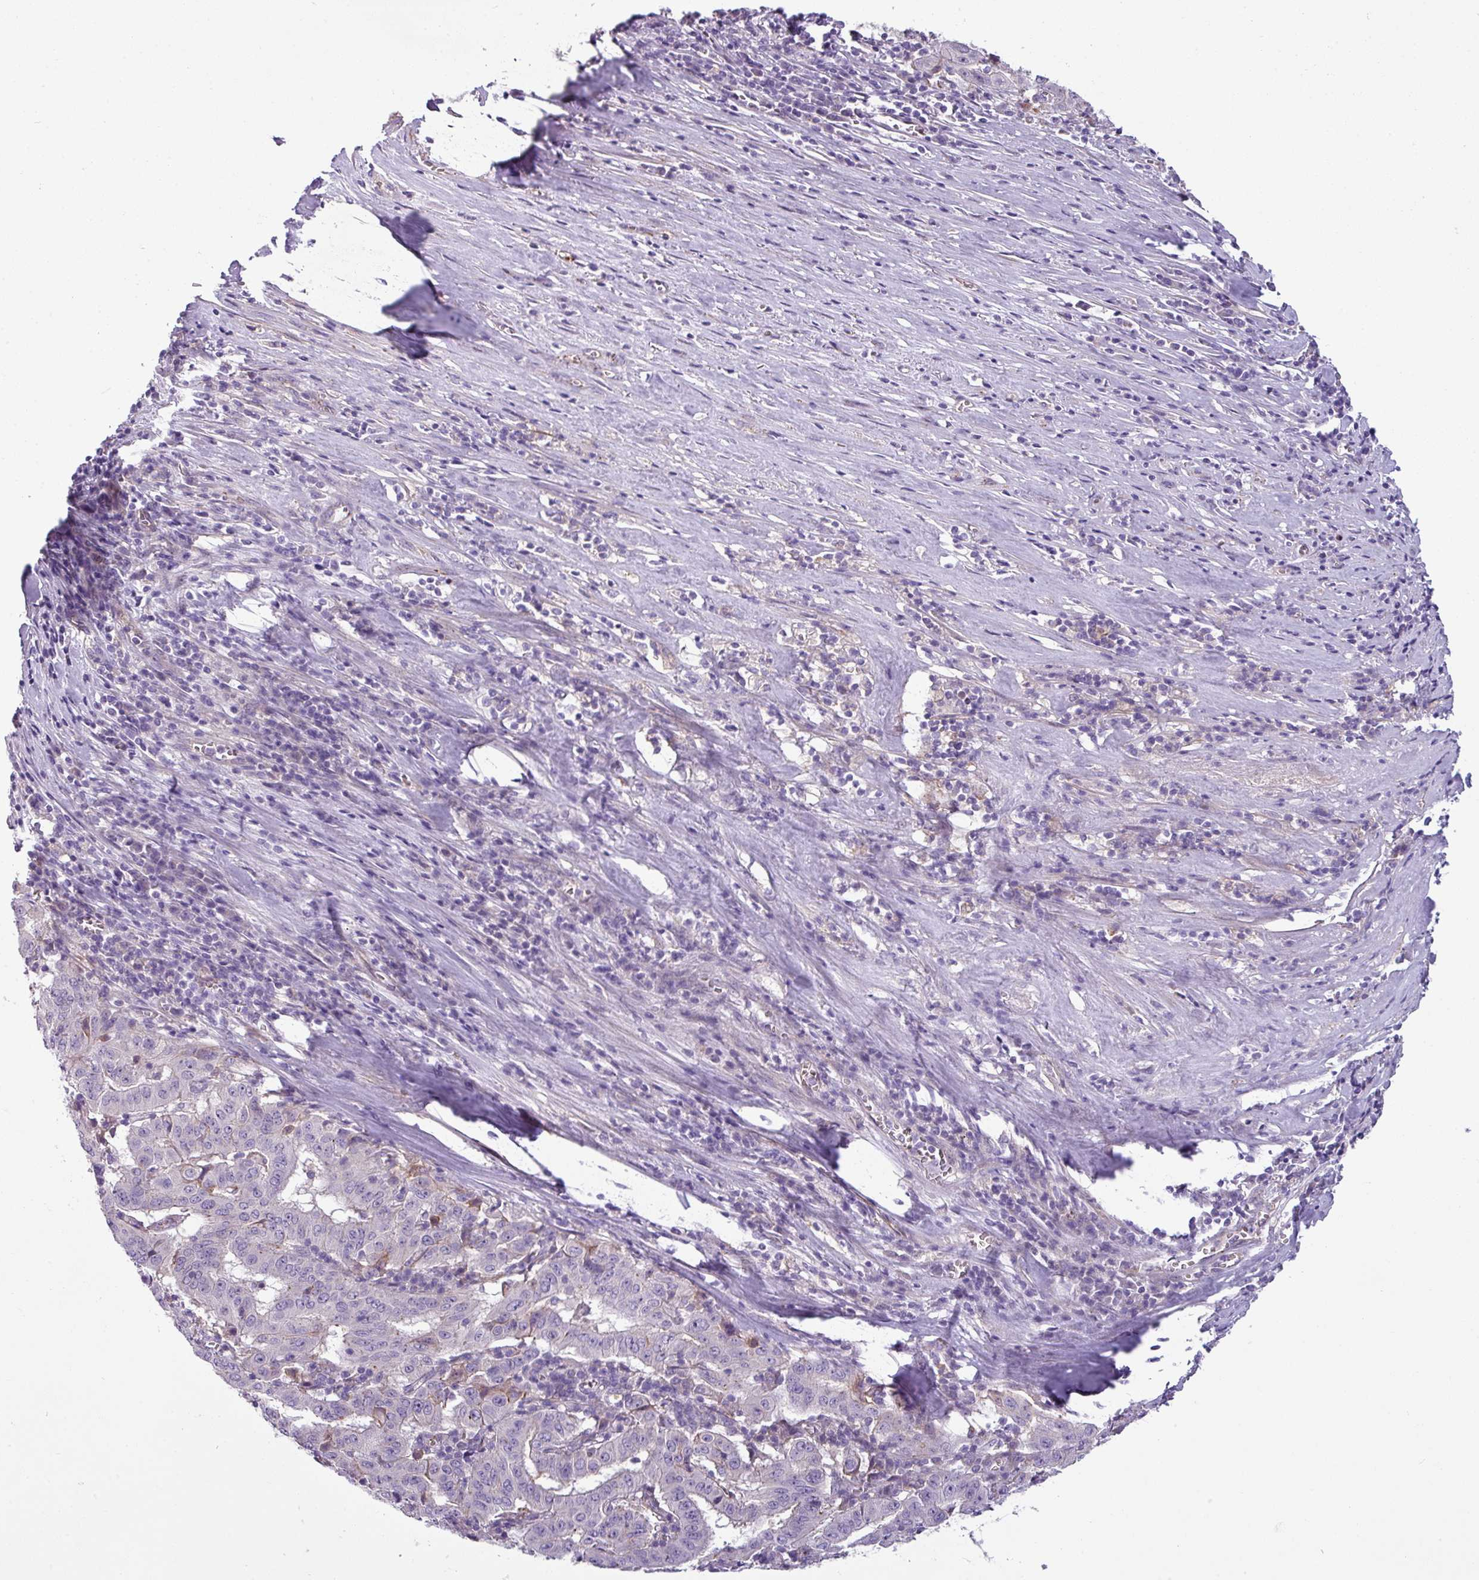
{"staining": {"intensity": "negative", "quantity": "none", "location": "none"}, "tissue": "pancreatic cancer", "cell_type": "Tumor cells", "image_type": "cancer", "snomed": [{"axis": "morphology", "description": "Adenocarcinoma, NOS"}, {"axis": "topography", "description": "Pancreas"}], "caption": "Tumor cells show no significant staining in pancreatic adenocarcinoma. Brightfield microscopy of immunohistochemistry stained with DAB (3,3'-diaminobenzidine) (brown) and hematoxylin (blue), captured at high magnification.", "gene": "TMEM178B", "patient": {"sex": "male", "age": 63}}